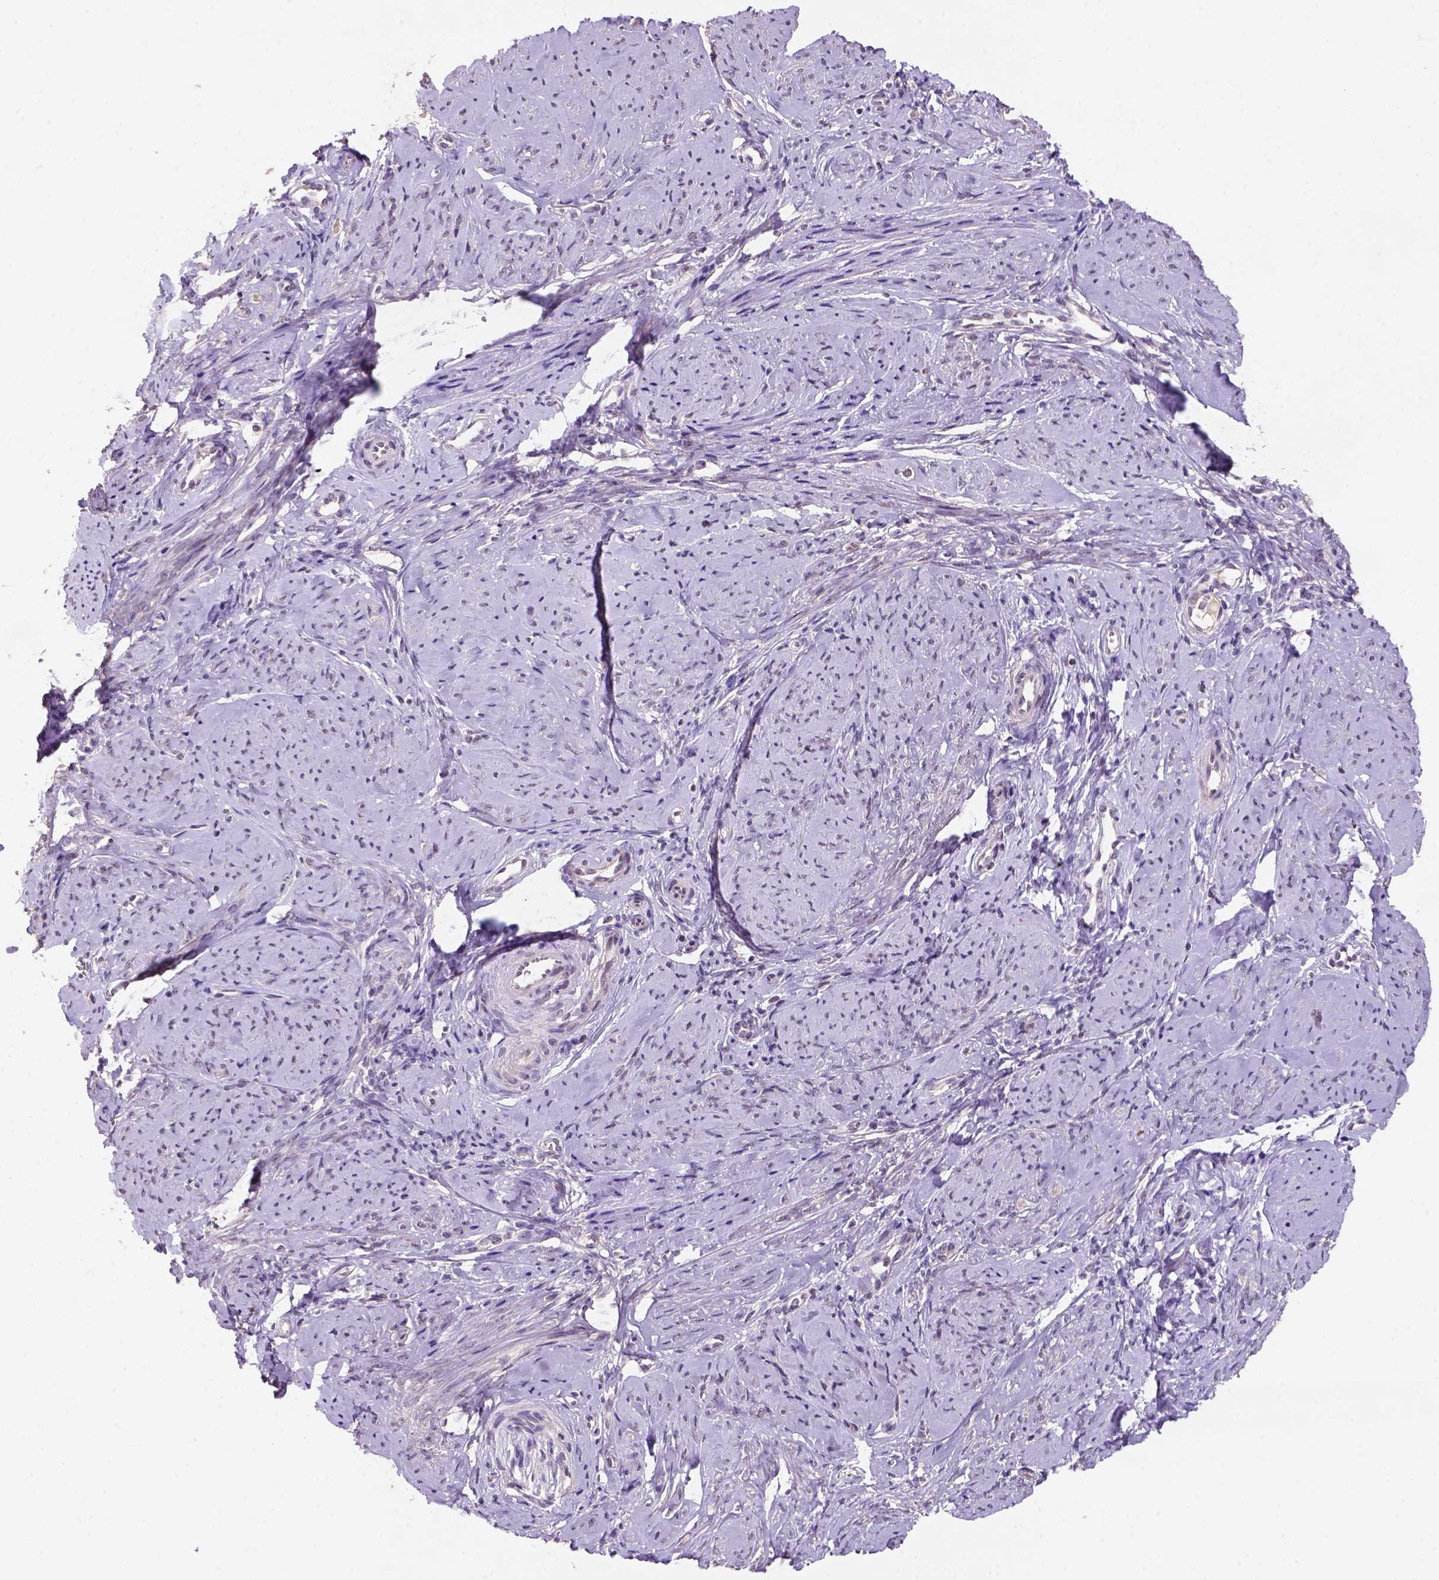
{"staining": {"intensity": "weak", "quantity": "<25%", "location": "cytoplasmic/membranous"}, "tissue": "smooth muscle", "cell_type": "Smooth muscle cells", "image_type": "normal", "snomed": [{"axis": "morphology", "description": "Normal tissue, NOS"}, {"axis": "topography", "description": "Smooth muscle"}], "caption": "DAB immunohistochemical staining of unremarkable smooth muscle exhibits no significant positivity in smooth muscle cells. (Stains: DAB (3,3'-diaminobenzidine) immunohistochemistry with hematoxylin counter stain, Microscopy: brightfield microscopy at high magnification).", "gene": "SCML4", "patient": {"sex": "female", "age": 48}}